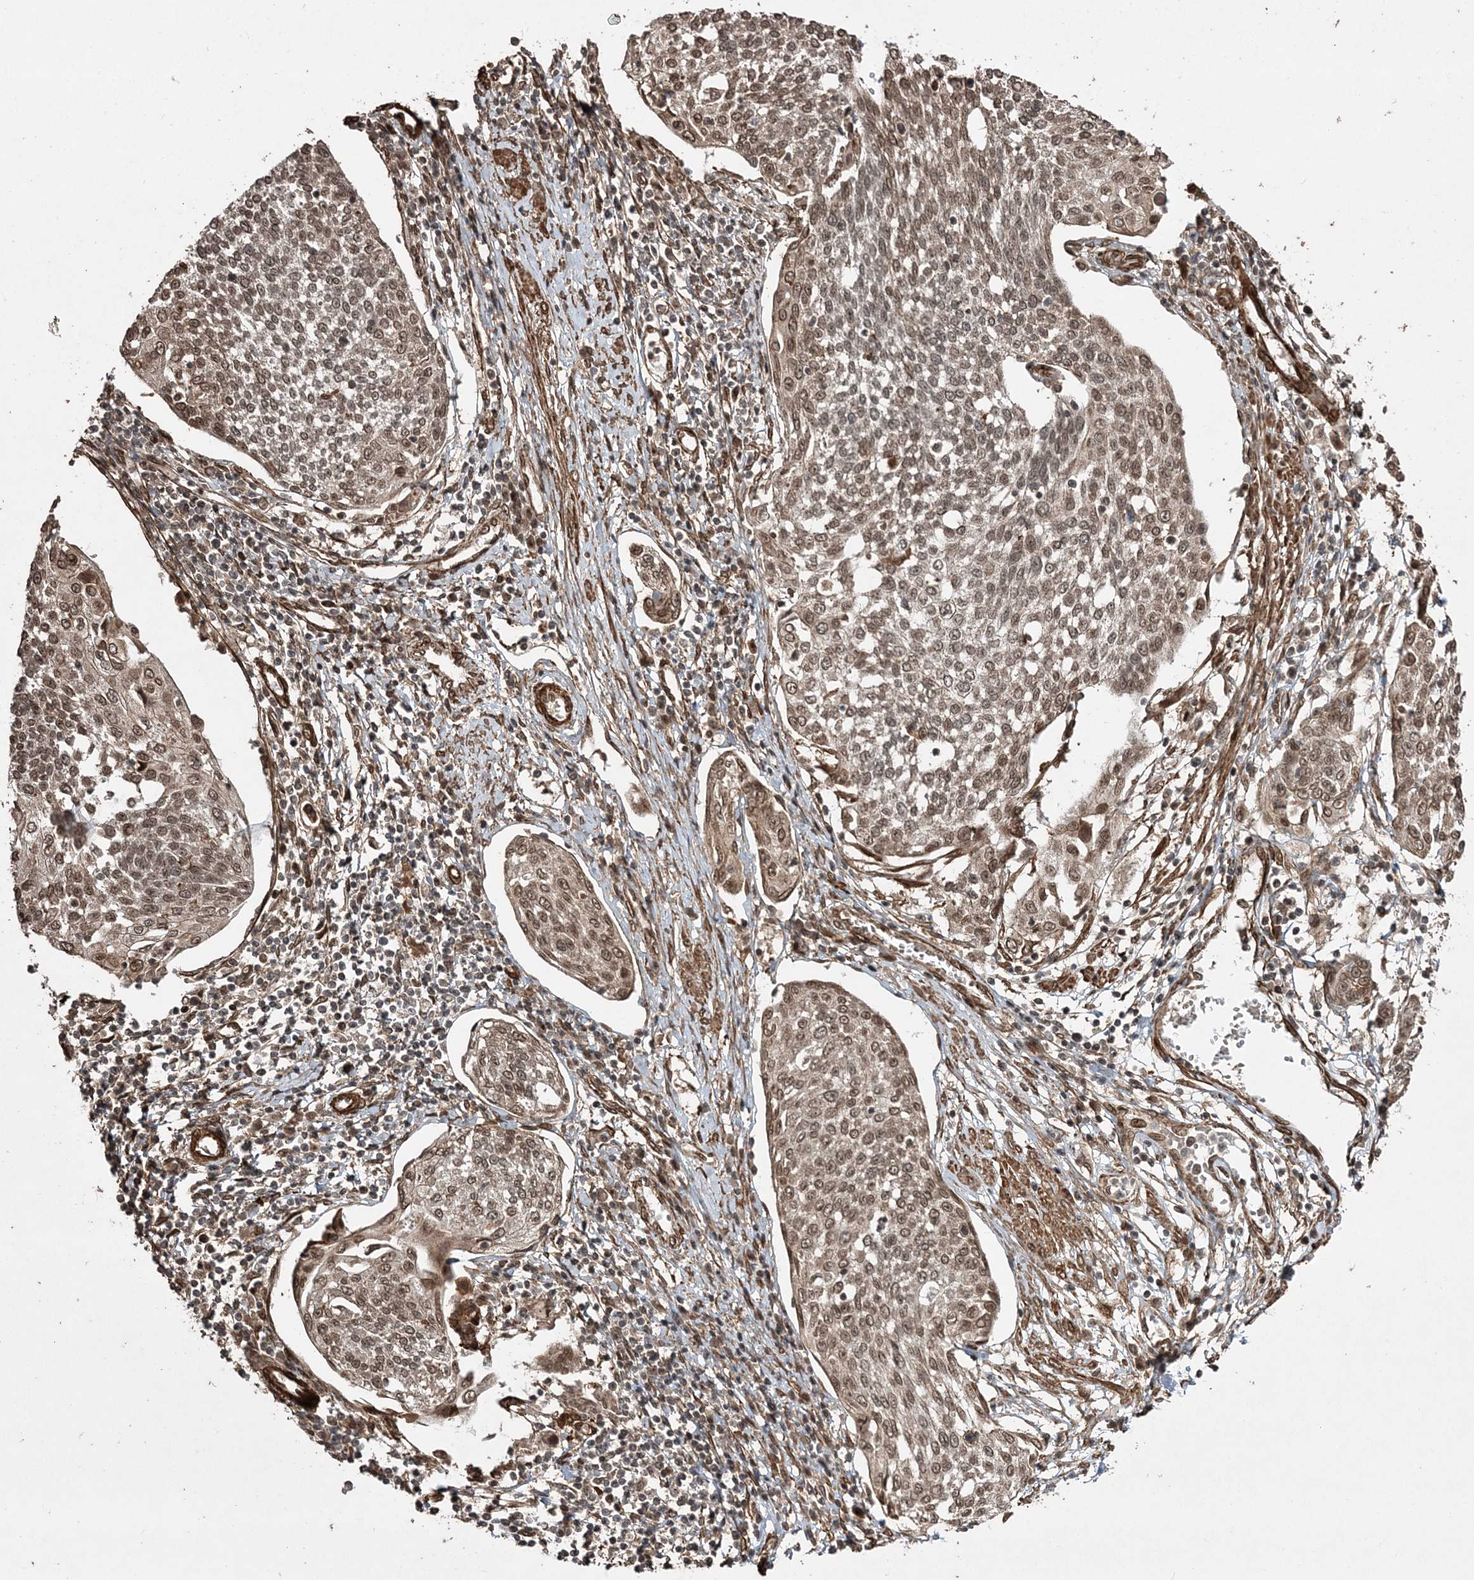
{"staining": {"intensity": "moderate", "quantity": ">75%", "location": "nuclear"}, "tissue": "cervical cancer", "cell_type": "Tumor cells", "image_type": "cancer", "snomed": [{"axis": "morphology", "description": "Squamous cell carcinoma, NOS"}, {"axis": "topography", "description": "Cervix"}], "caption": "Protein staining shows moderate nuclear expression in about >75% of tumor cells in squamous cell carcinoma (cervical).", "gene": "ETAA1", "patient": {"sex": "female", "age": 34}}